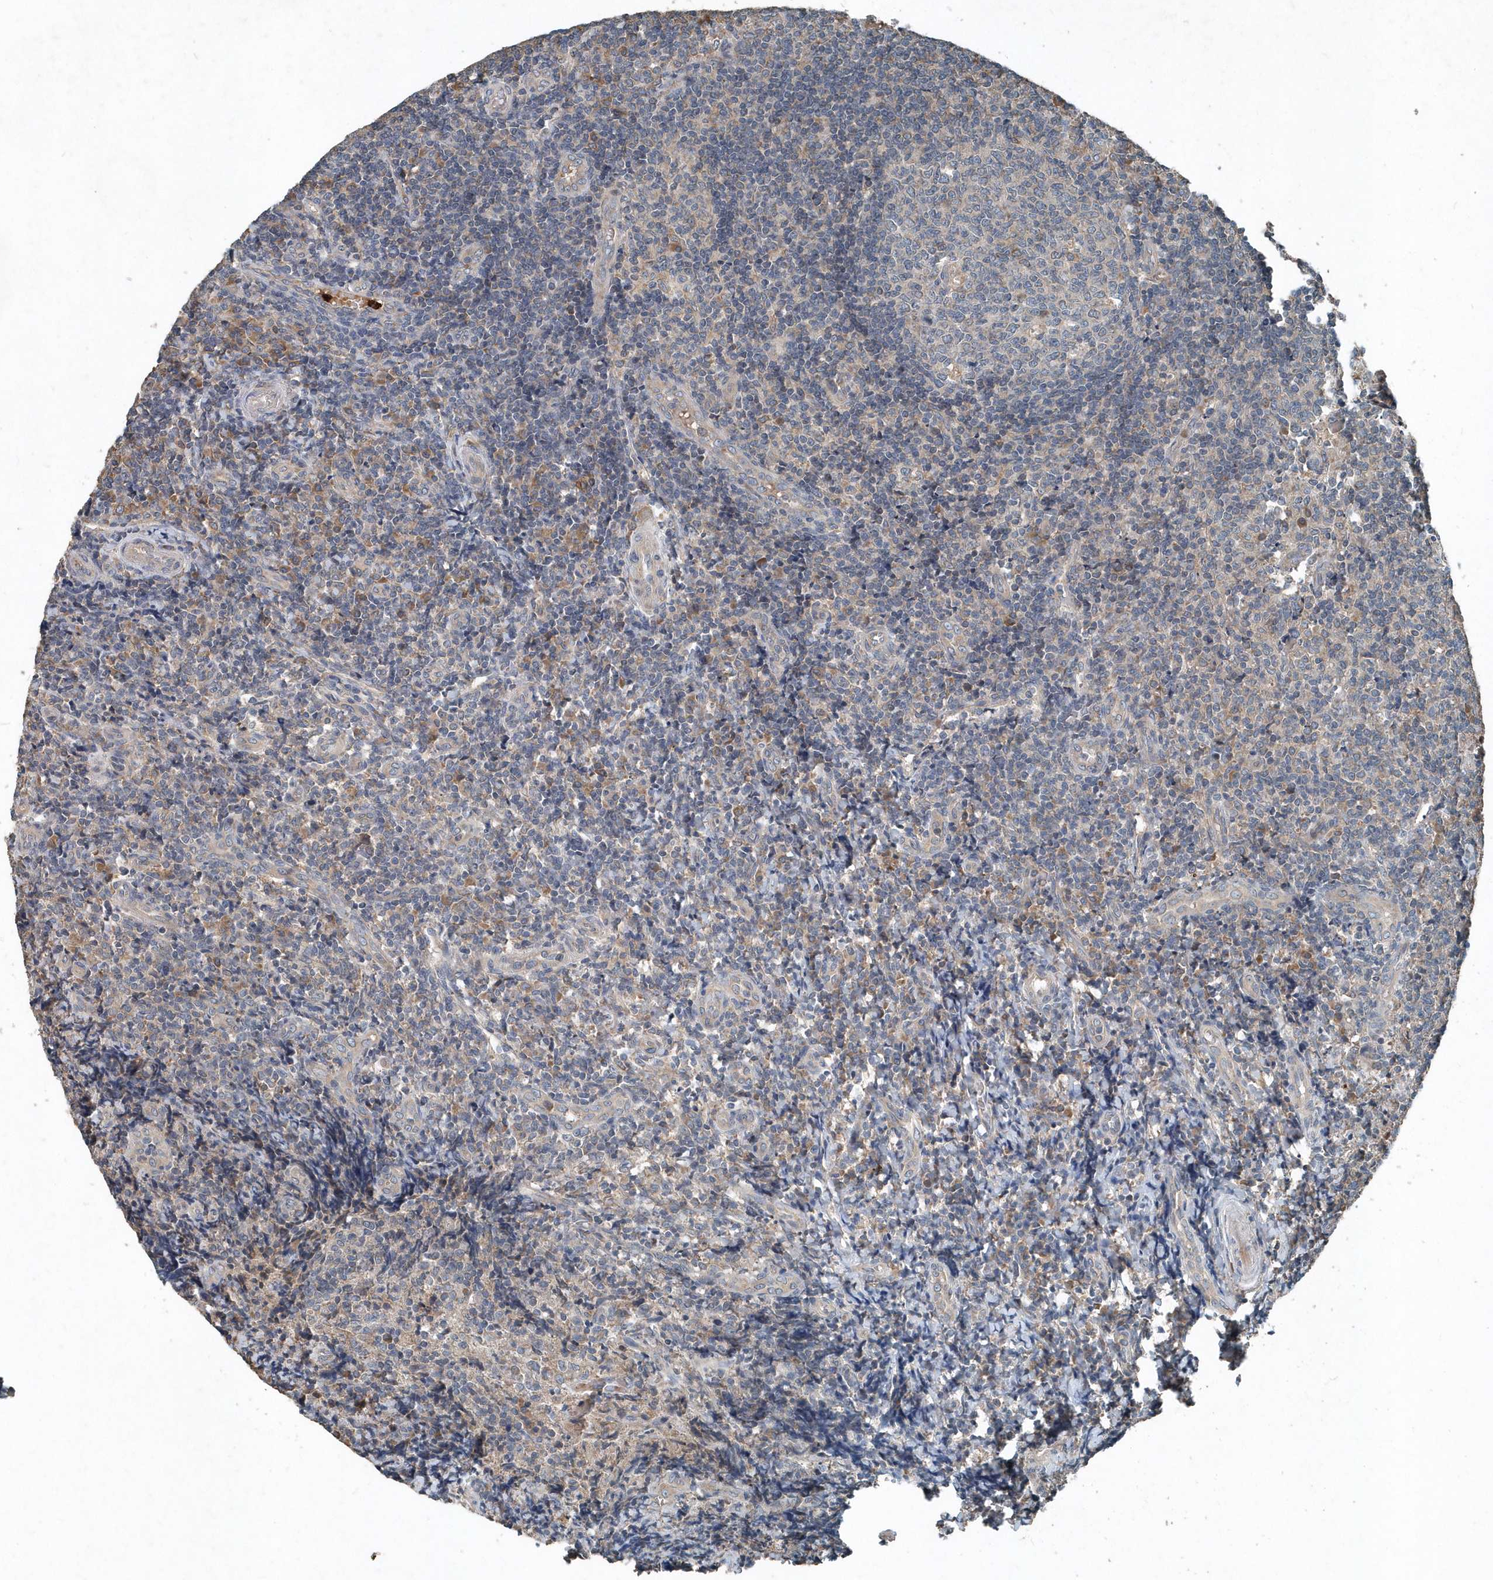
{"staining": {"intensity": "moderate", "quantity": "<25%", "location": "cytoplasmic/membranous"}, "tissue": "tonsil", "cell_type": "Germinal center cells", "image_type": "normal", "snomed": [{"axis": "morphology", "description": "Normal tissue, NOS"}, {"axis": "topography", "description": "Tonsil"}], "caption": "IHC (DAB) staining of unremarkable human tonsil reveals moderate cytoplasmic/membranous protein expression in about <25% of germinal center cells.", "gene": "SCFD2", "patient": {"sex": "female", "age": 19}}